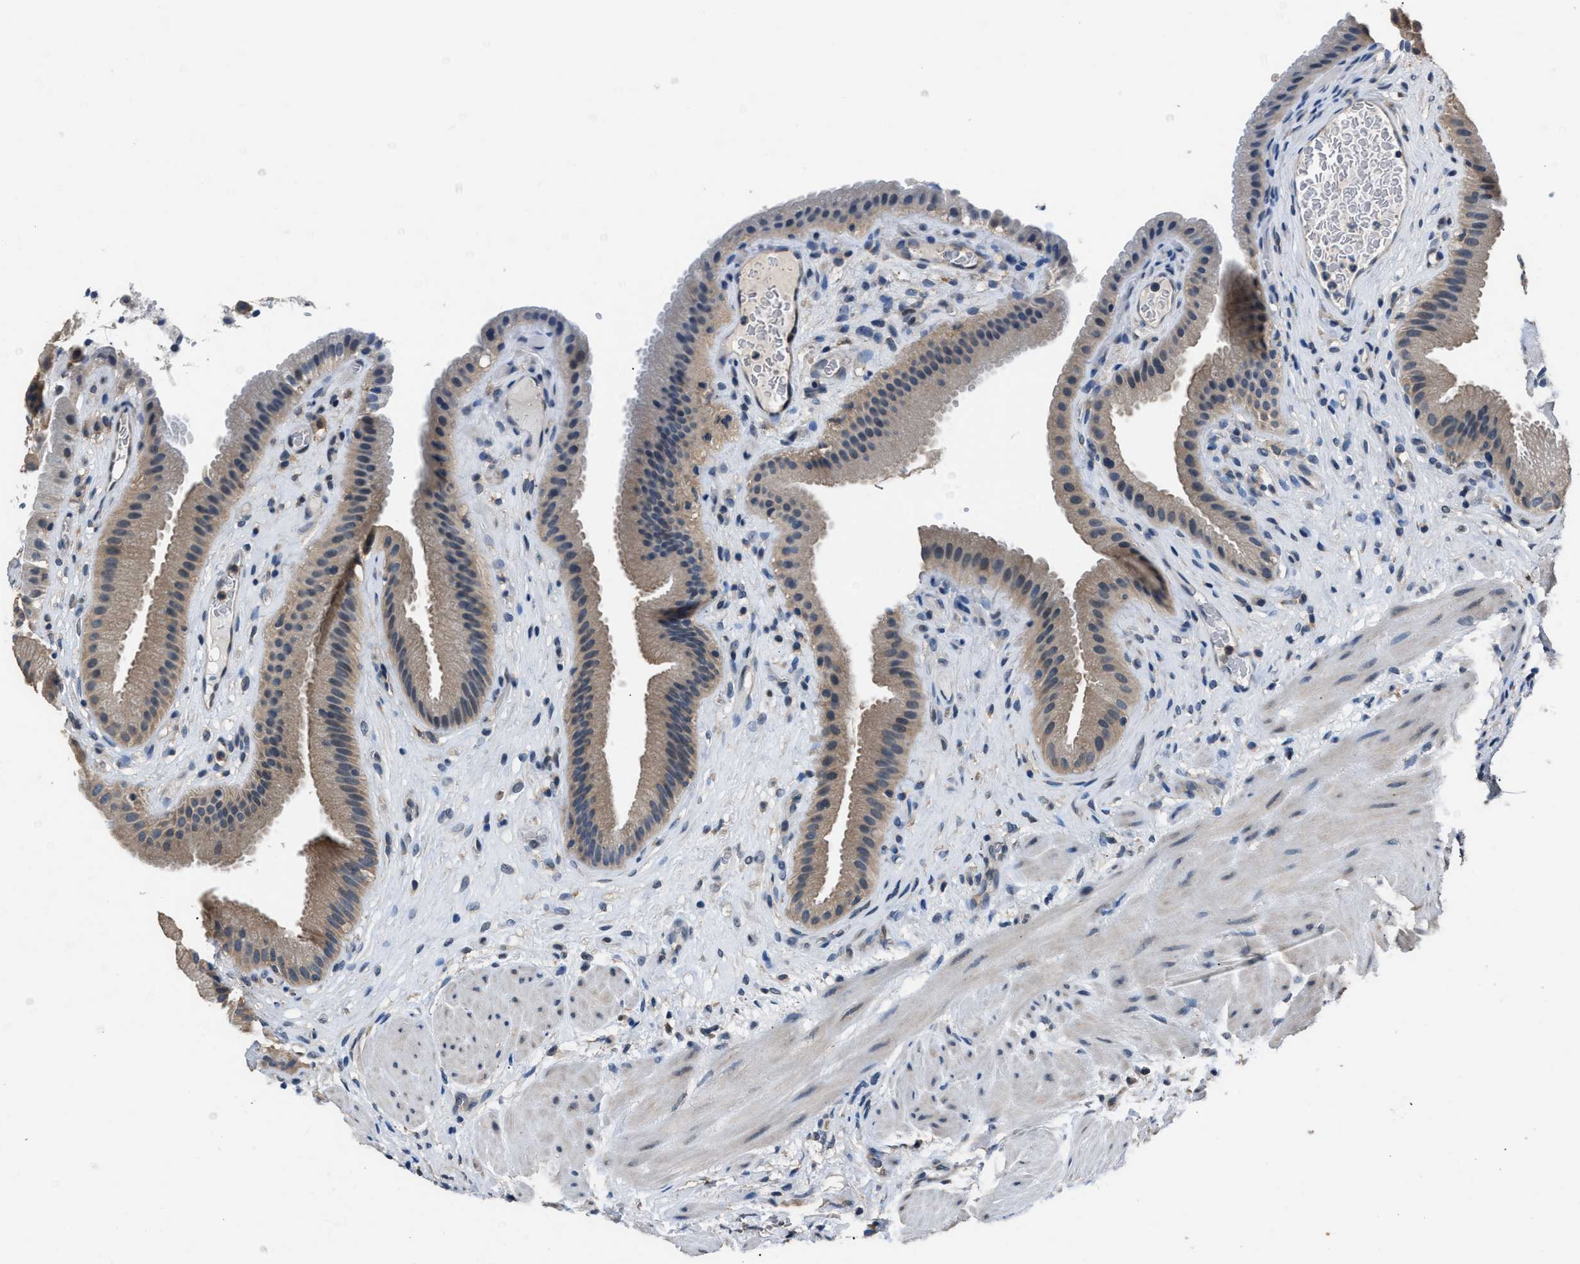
{"staining": {"intensity": "moderate", "quantity": "25%-75%", "location": "cytoplasmic/membranous"}, "tissue": "gallbladder", "cell_type": "Glandular cells", "image_type": "normal", "snomed": [{"axis": "morphology", "description": "Normal tissue, NOS"}, {"axis": "topography", "description": "Gallbladder"}], "caption": "Benign gallbladder was stained to show a protein in brown. There is medium levels of moderate cytoplasmic/membranous expression in about 25%-75% of glandular cells. Nuclei are stained in blue.", "gene": "ABCC9", "patient": {"sex": "male", "age": 49}}